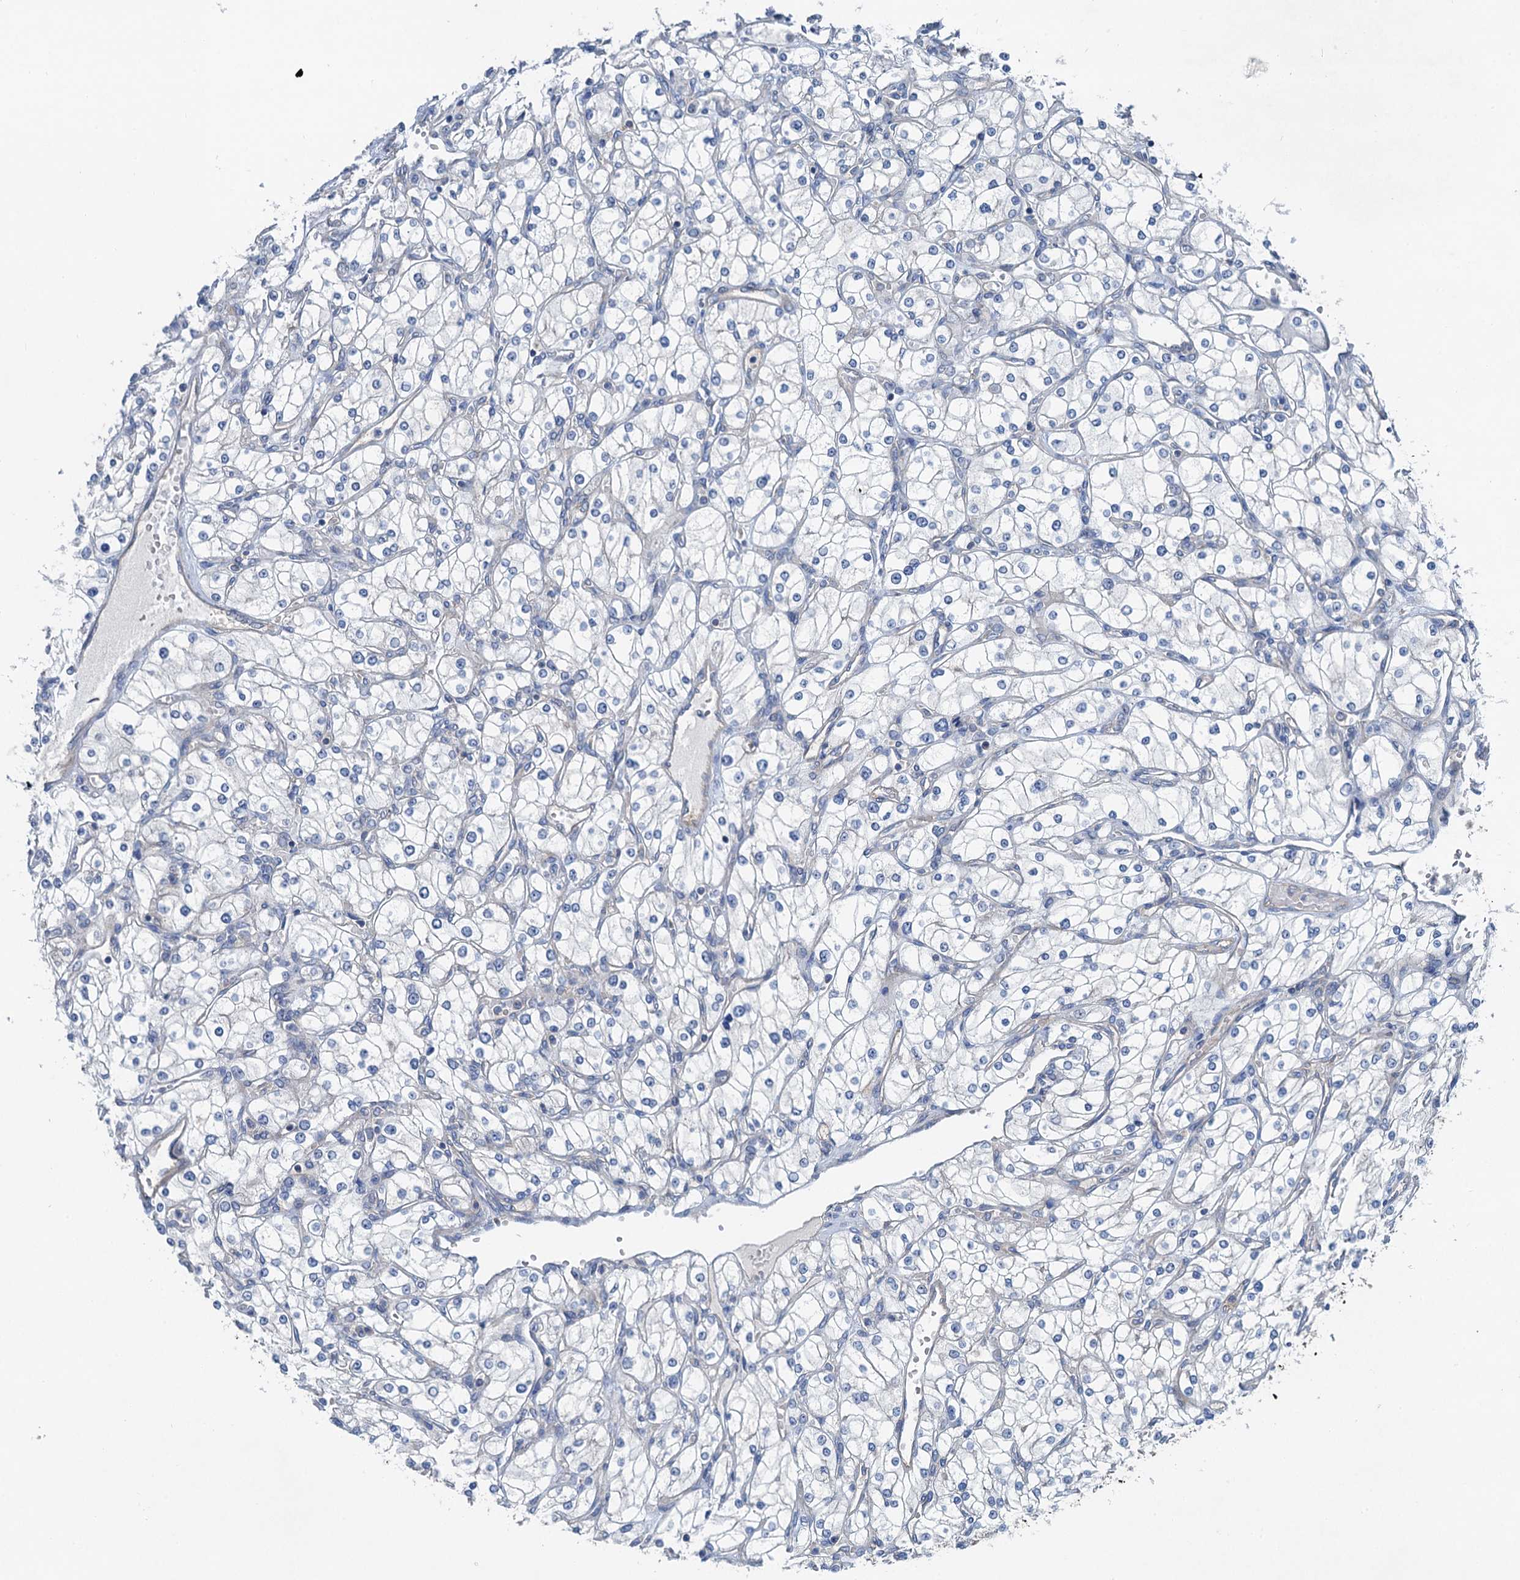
{"staining": {"intensity": "negative", "quantity": "none", "location": "none"}, "tissue": "renal cancer", "cell_type": "Tumor cells", "image_type": "cancer", "snomed": [{"axis": "morphology", "description": "Adenocarcinoma, NOS"}, {"axis": "topography", "description": "Kidney"}], "caption": "DAB immunohistochemical staining of renal cancer exhibits no significant staining in tumor cells.", "gene": "ANKRD26", "patient": {"sex": "male", "age": 80}}